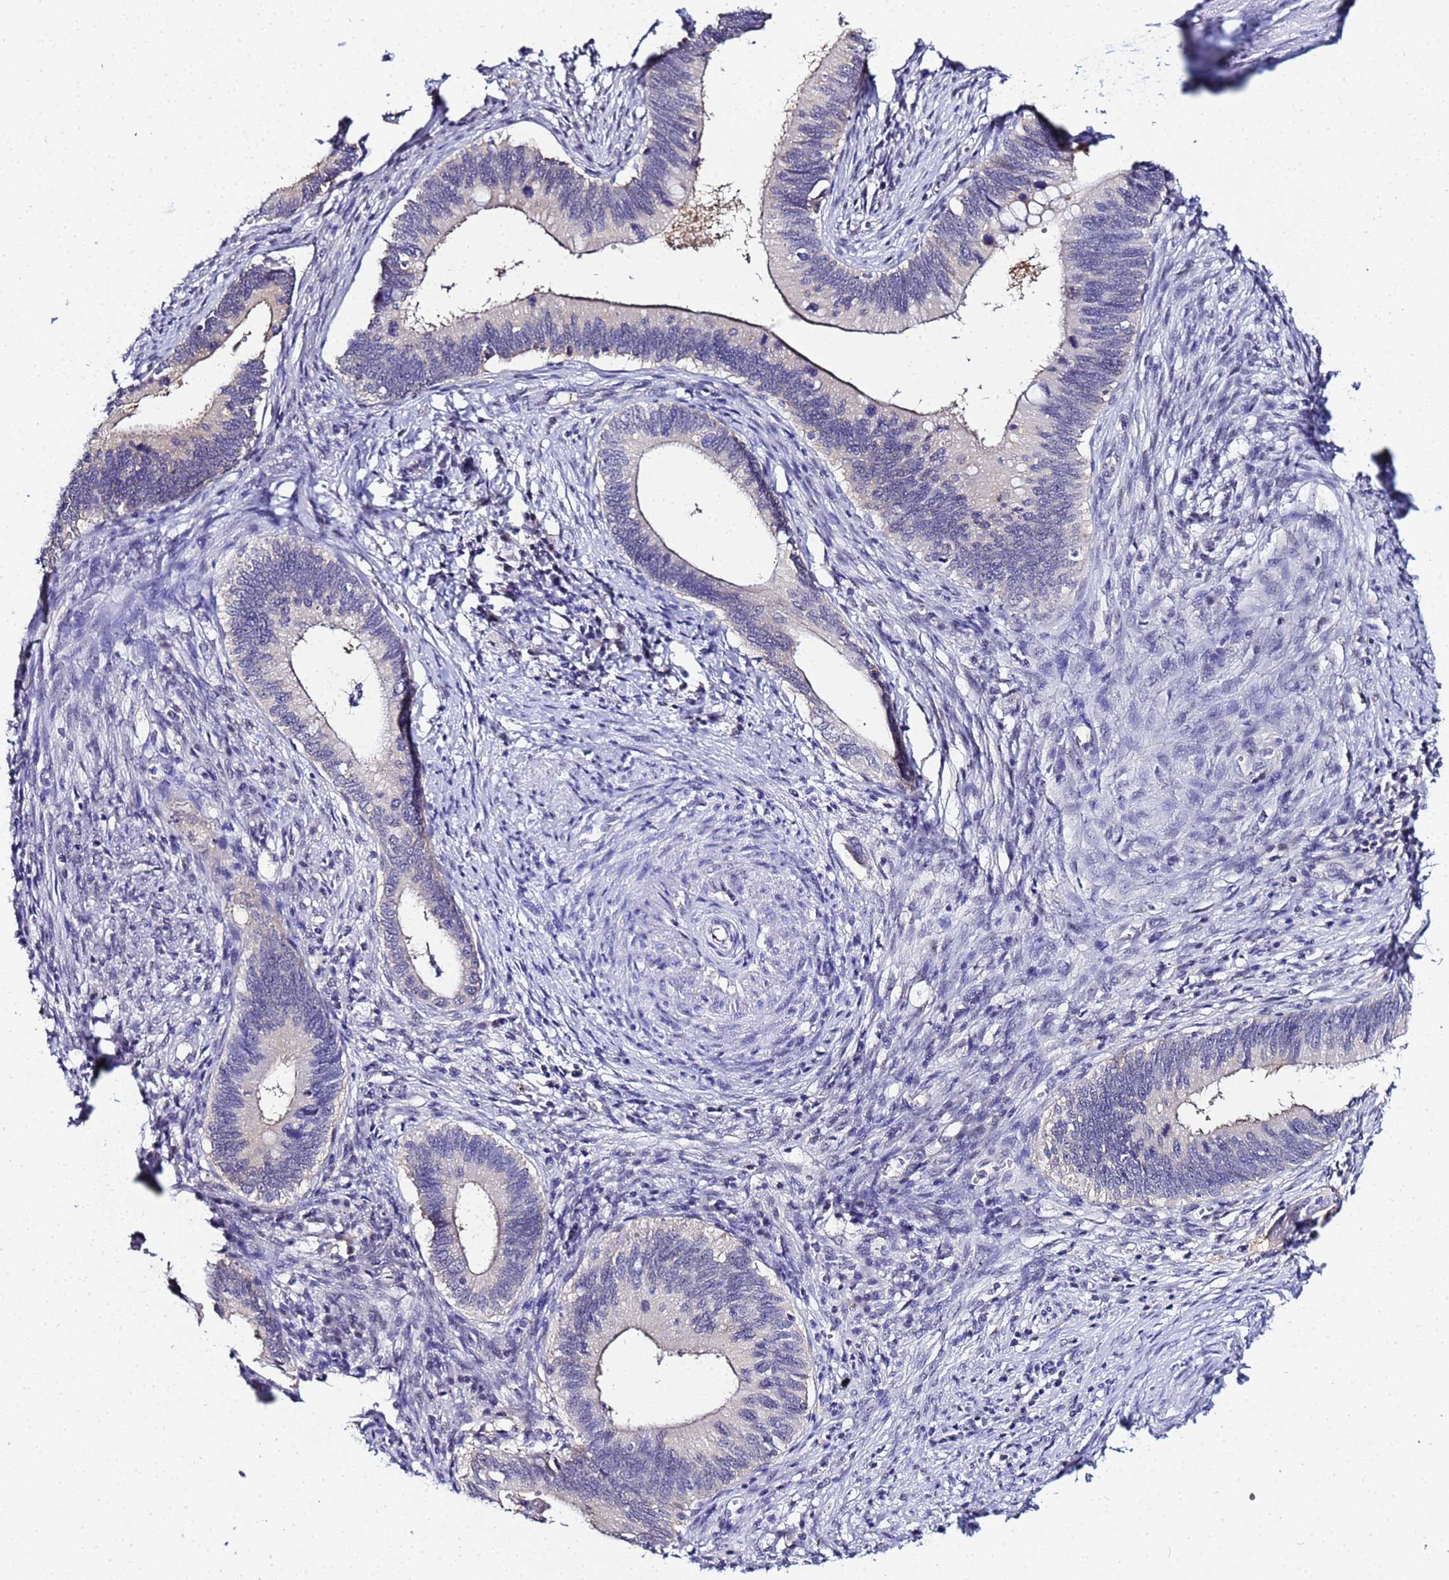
{"staining": {"intensity": "weak", "quantity": "<25%", "location": "cytoplasmic/membranous"}, "tissue": "cervical cancer", "cell_type": "Tumor cells", "image_type": "cancer", "snomed": [{"axis": "morphology", "description": "Adenocarcinoma, NOS"}, {"axis": "topography", "description": "Cervix"}], "caption": "Tumor cells show no significant protein expression in cervical cancer (adenocarcinoma). The staining was performed using DAB to visualize the protein expression in brown, while the nuclei were stained in blue with hematoxylin (Magnification: 20x).", "gene": "ACTL6B", "patient": {"sex": "female", "age": 42}}